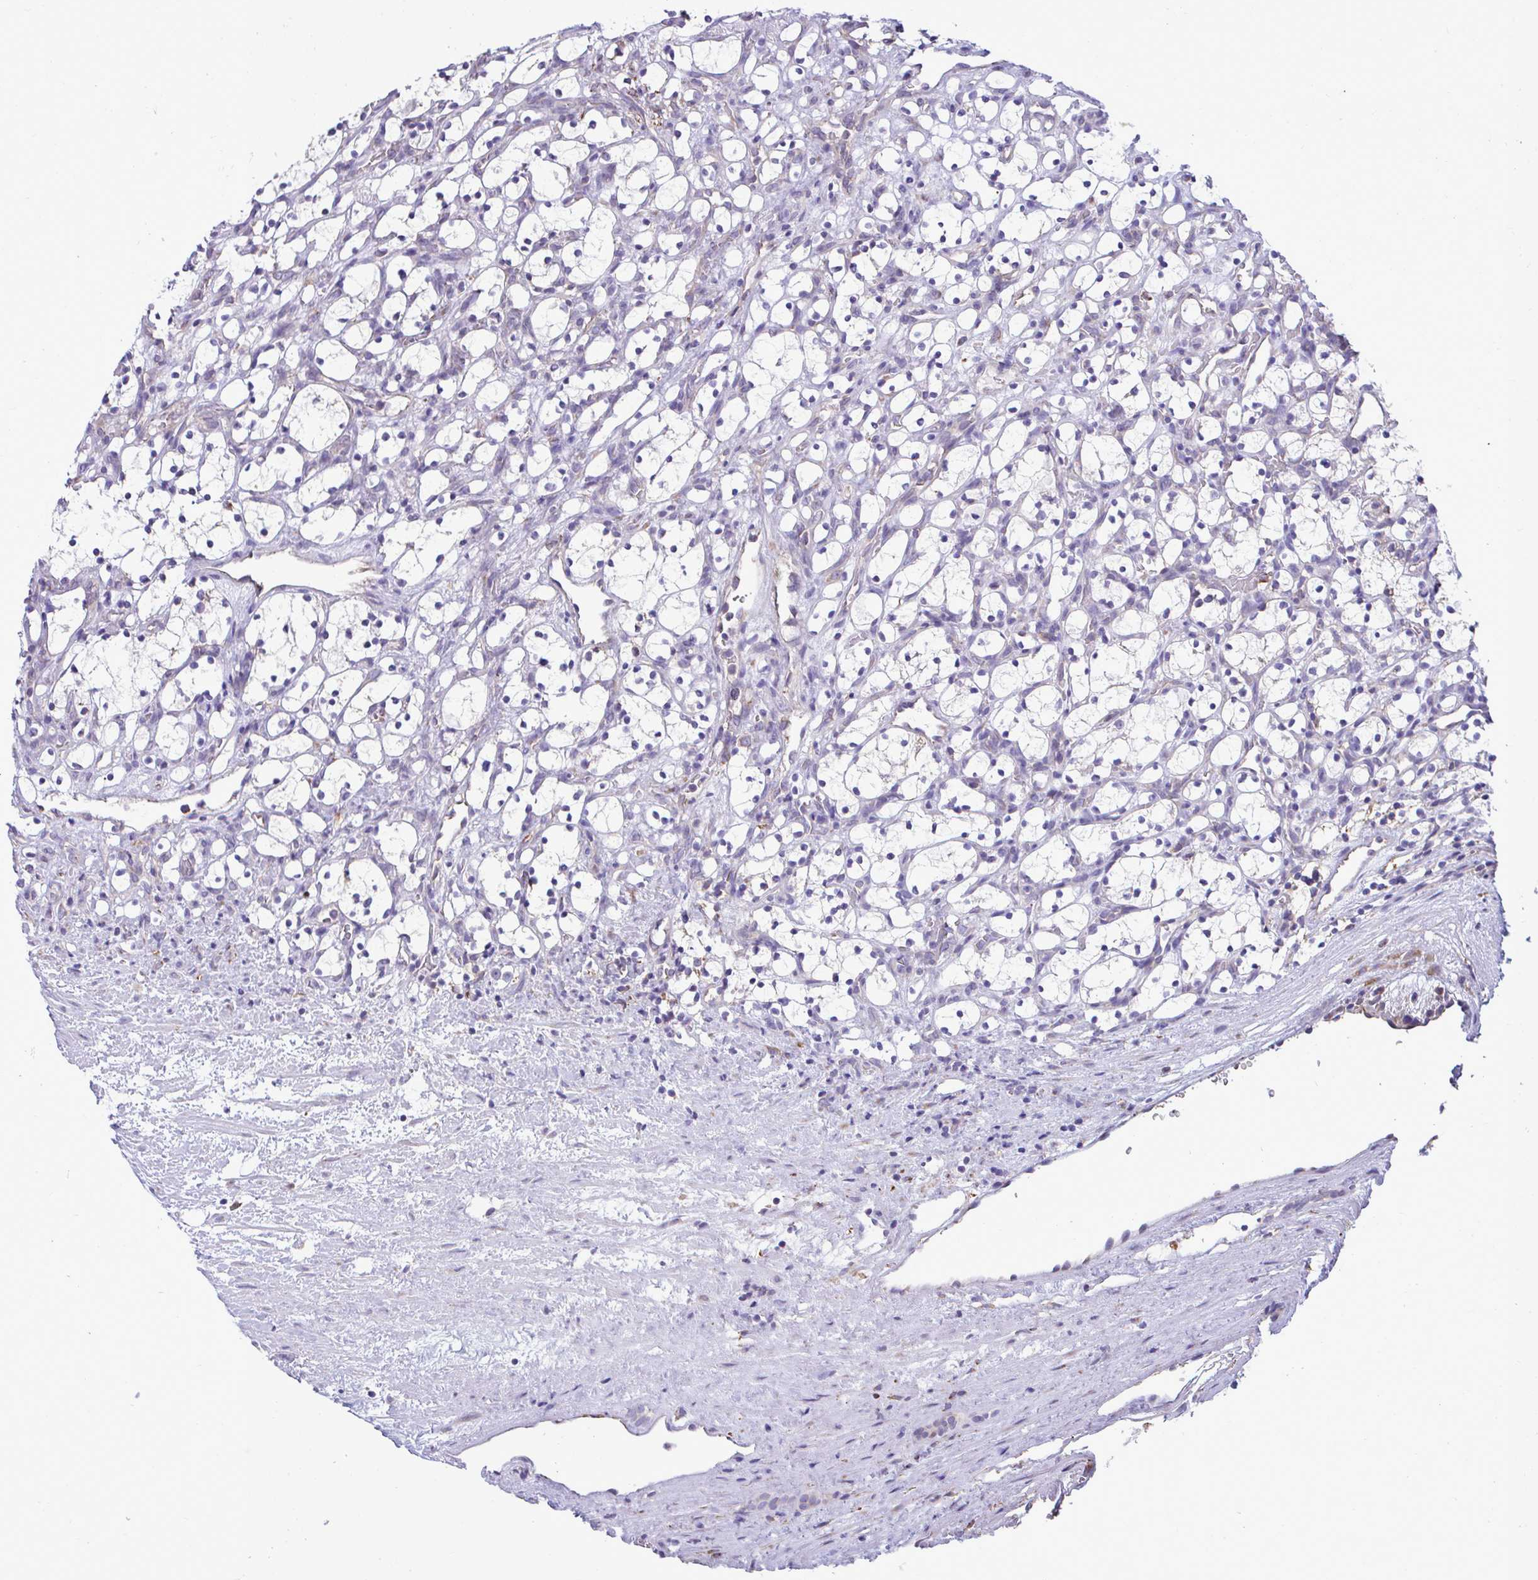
{"staining": {"intensity": "negative", "quantity": "none", "location": "none"}, "tissue": "renal cancer", "cell_type": "Tumor cells", "image_type": "cancer", "snomed": [{"axis": "morphology", "description": "Adenocarcinoma, NOS"}, {"axis": "topography", "description": "Kidney"}], "caption": "The image demonstrates no significant expression in tumor cells of adenocarcinoma (renal).", "gene": "PIGK", "patient": {"sex": "female", "age": 69}}